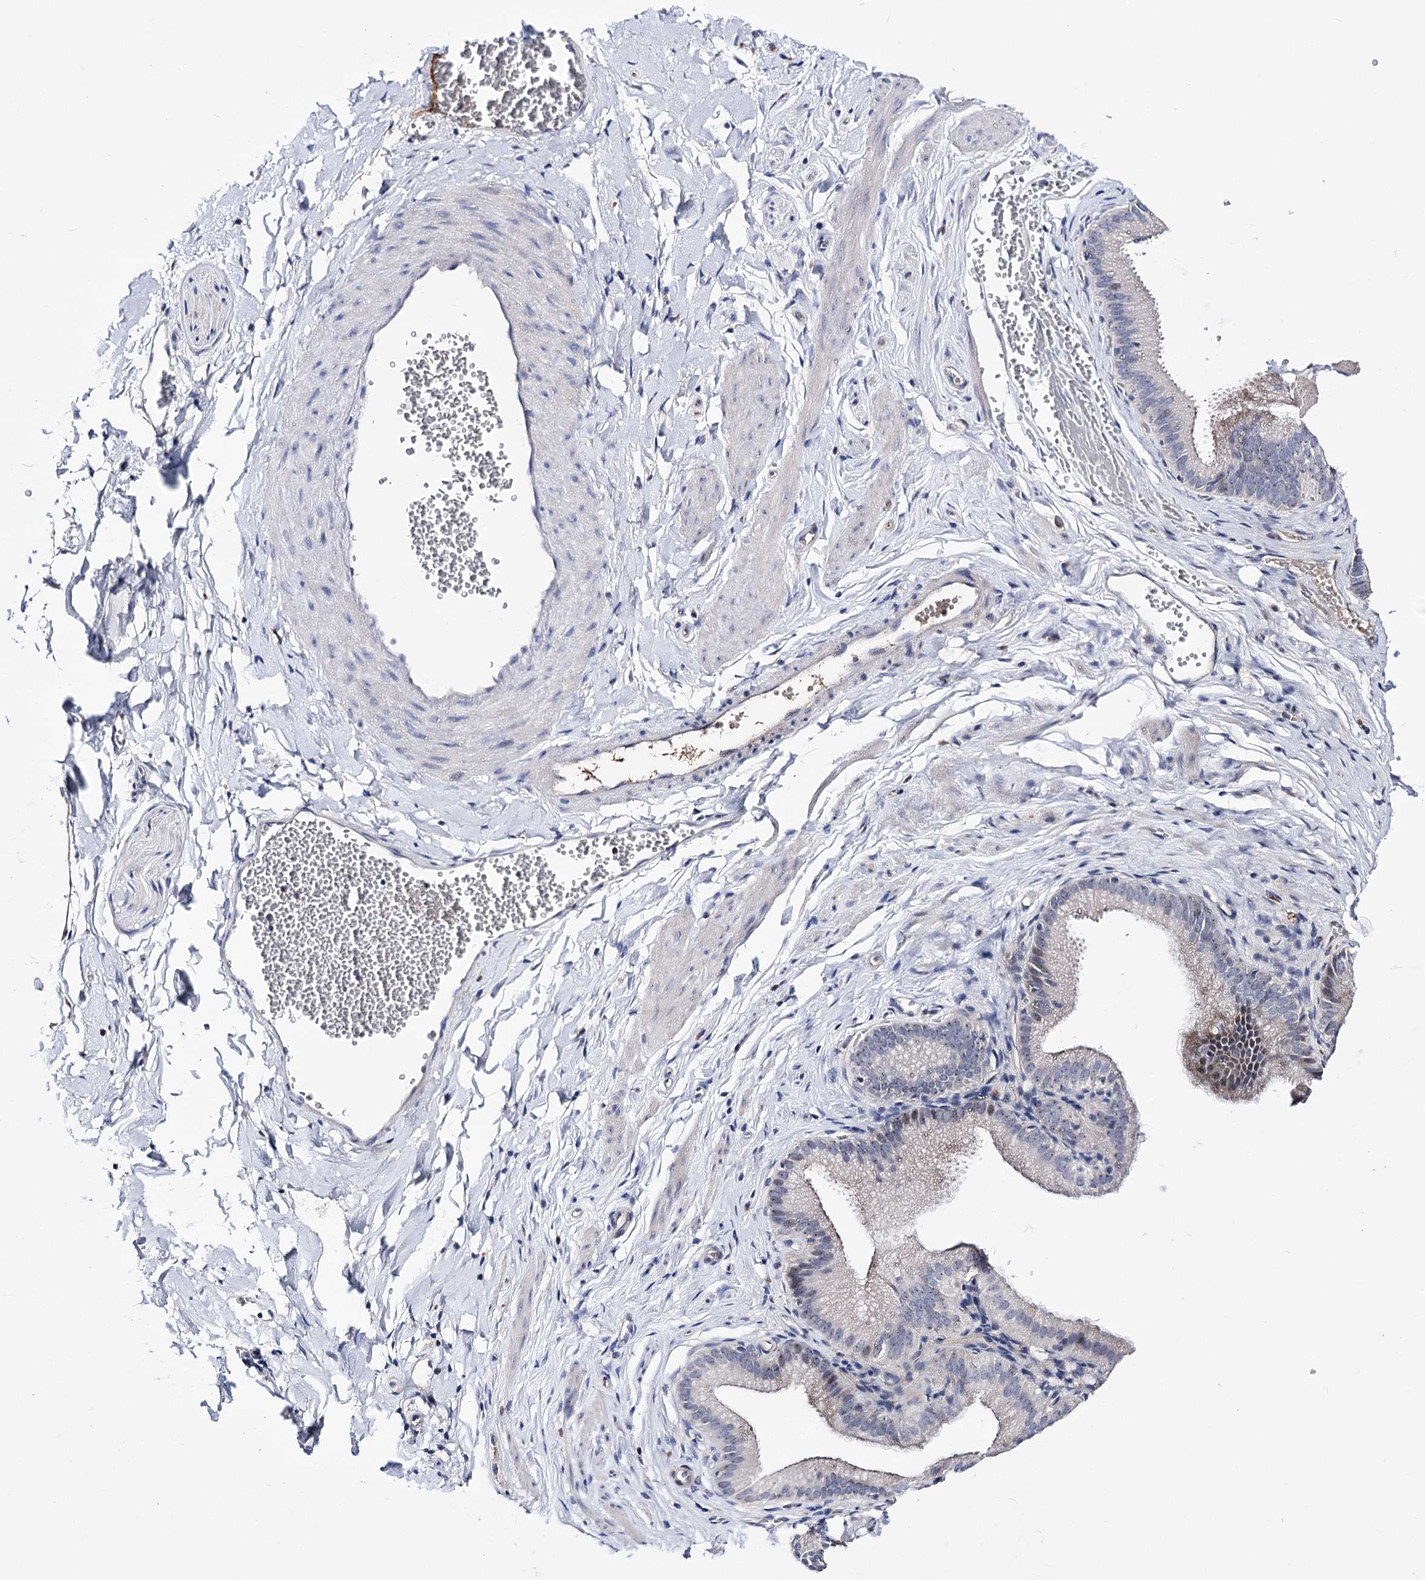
{"staining": {"intensity": "negative", "quantity": "none", "location": "none"}, "tissue": "adipose tissue", "cell_type": "Adipocytes", "image_type": "normal", "snomed": [{"axis": "morphology", "description": "Normal tissue, NOS"}, {"axis": "topography", "description": "Gallbladder"}, {"axis": "topography", "description": "Peripheral nerve tissue"}], "caption": "The IHC photomicrograph has no significant expression in adipocytes of adipose tissue.", "gene": "PCGF5", "patient": {"sex": "male", "age": 38}}